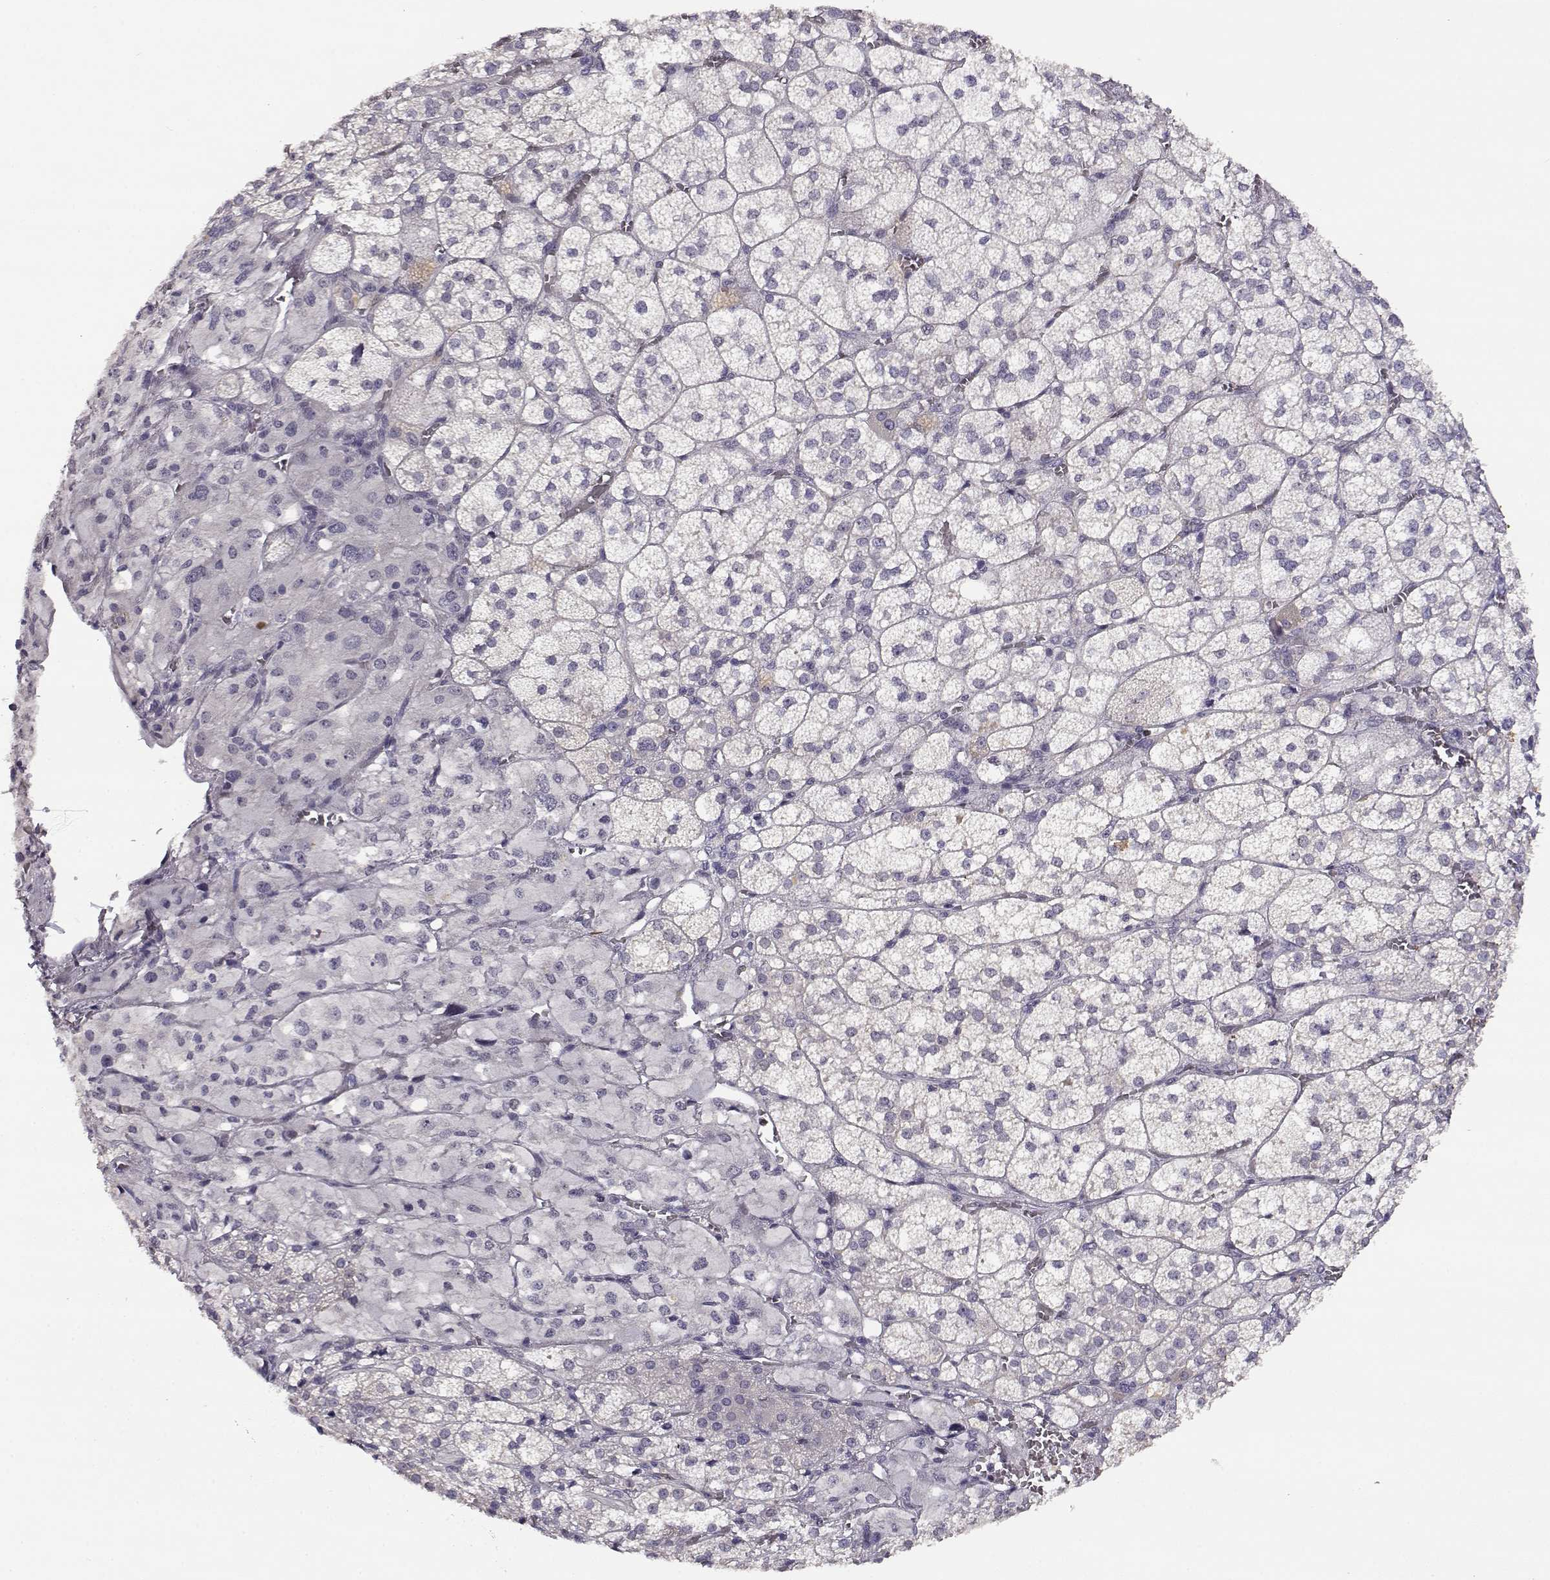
{"staining": {"intensity": "negative", "quantity": "none", "location": "none"}, "tissue": "adrenal gland", "cell_type": "Glandular cells", "image_type": "normal", "snomed": [{"axis": "morphology", "description": "Normal tissue, NOS"}, {"axis": "topography", "description": "Adrenal gland"}], "caption": "DAB (3,3'-diaminobenzidine) immunohistochemical staining of unremarkable human adrenal gland demonstrates no significant expression in glandular cells. (Brightfield microscopy of DAB immunohistochemistry (IHC) at high magnification).", "gene": "RHOXF2", "patient": {"sex": "female", "age": 60}}